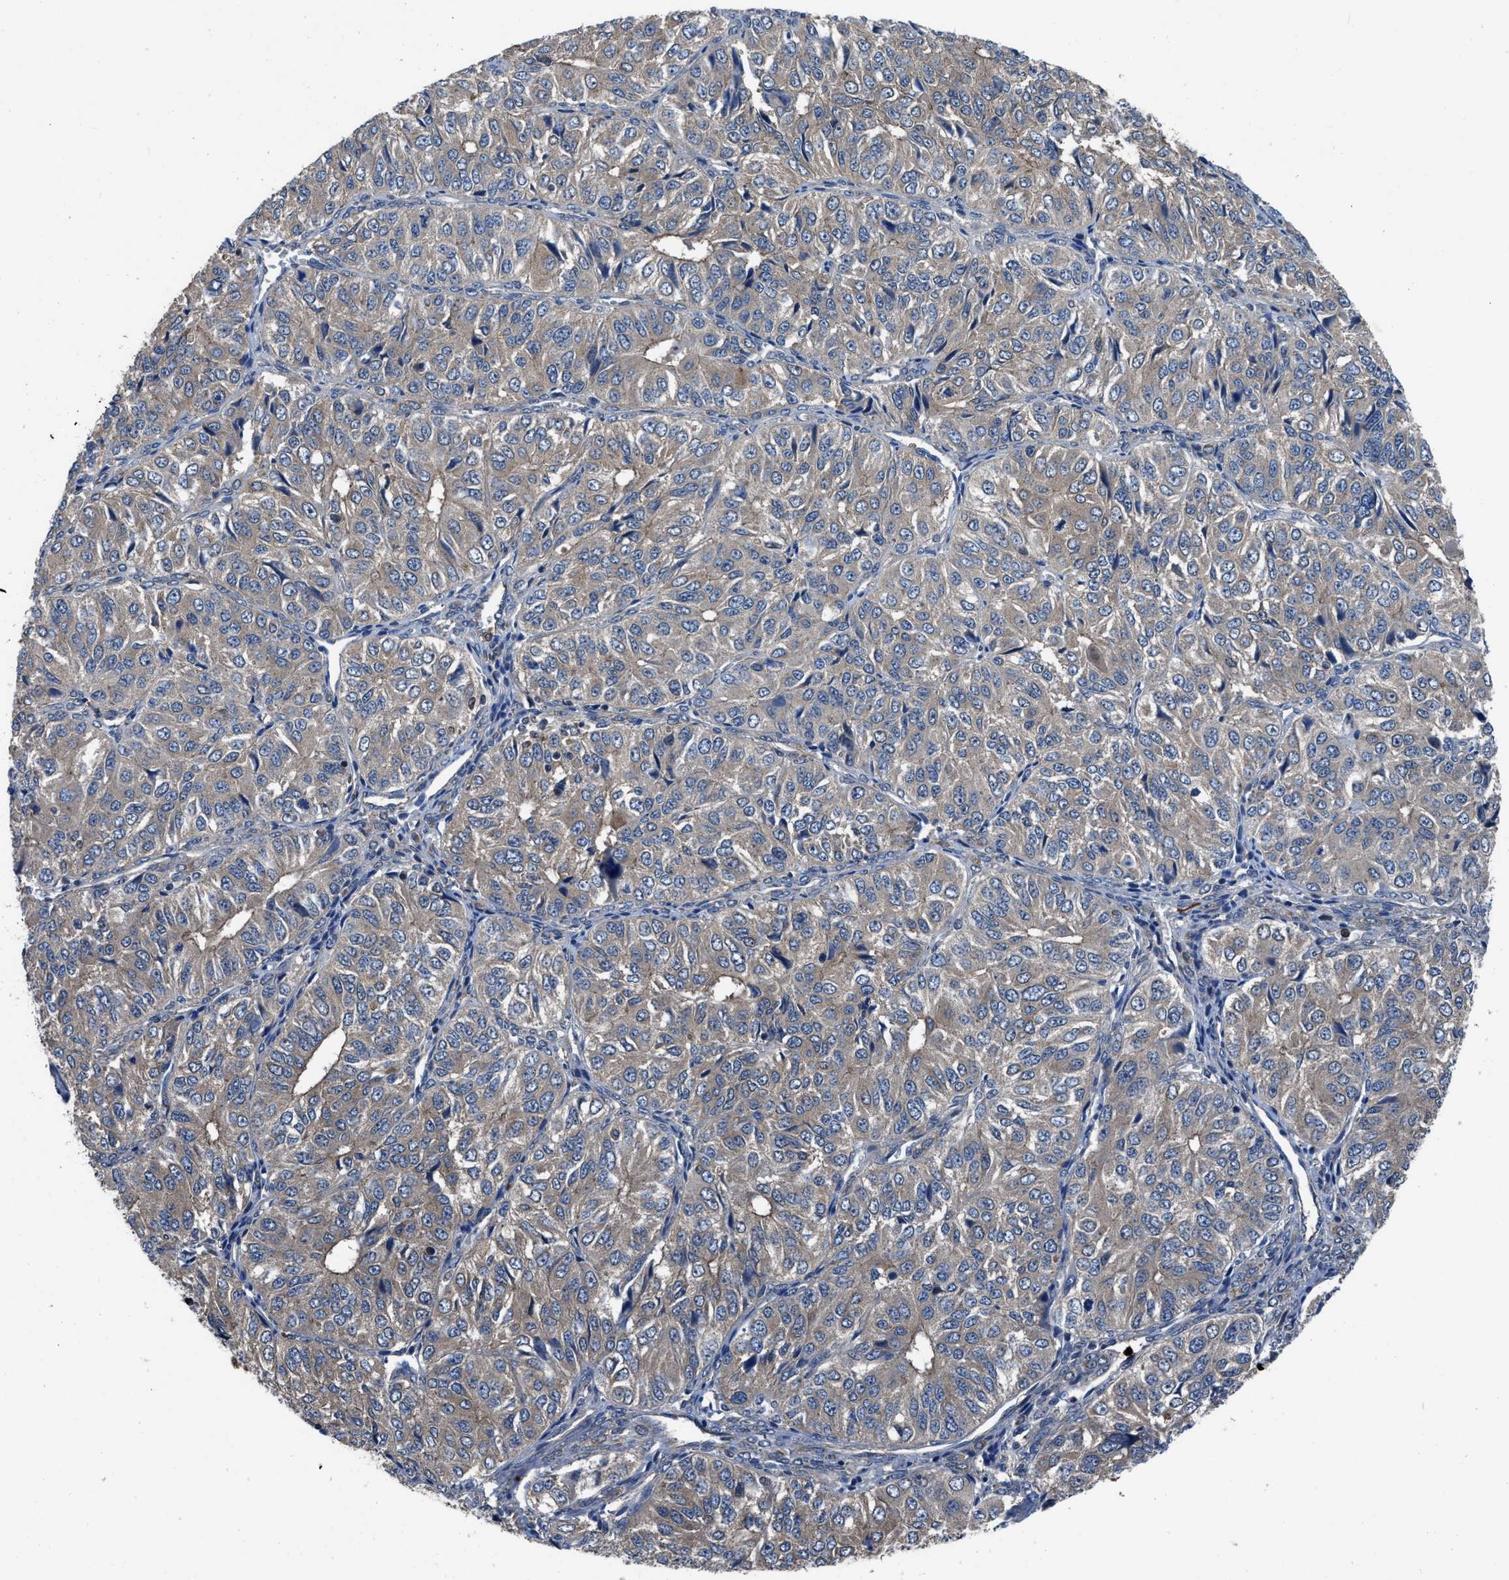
{"staining": {"intensity": "moderate", "quantity": "25%-75%", "location": "cytoplasmic/membranous"}, "tissue": "ovarian cancer", "cell_type": "Tumor cells", "image_type": "cancer", "snomed": [{"axis": "morphology", "description": "Carcinoma, endometroid"}, {"axis": "topography", "description": "Ovary"}], "caption": "This histopathology image demonstrates immunohistochemistry (IHC) staining of endometroid carcinoma (ovarian), with medium moderate cytoplasmic/membranous expression in approximately 25%-75% of tumor cells.", "gene": "USP25", "patient": {"sex": "female", "age": 51}}